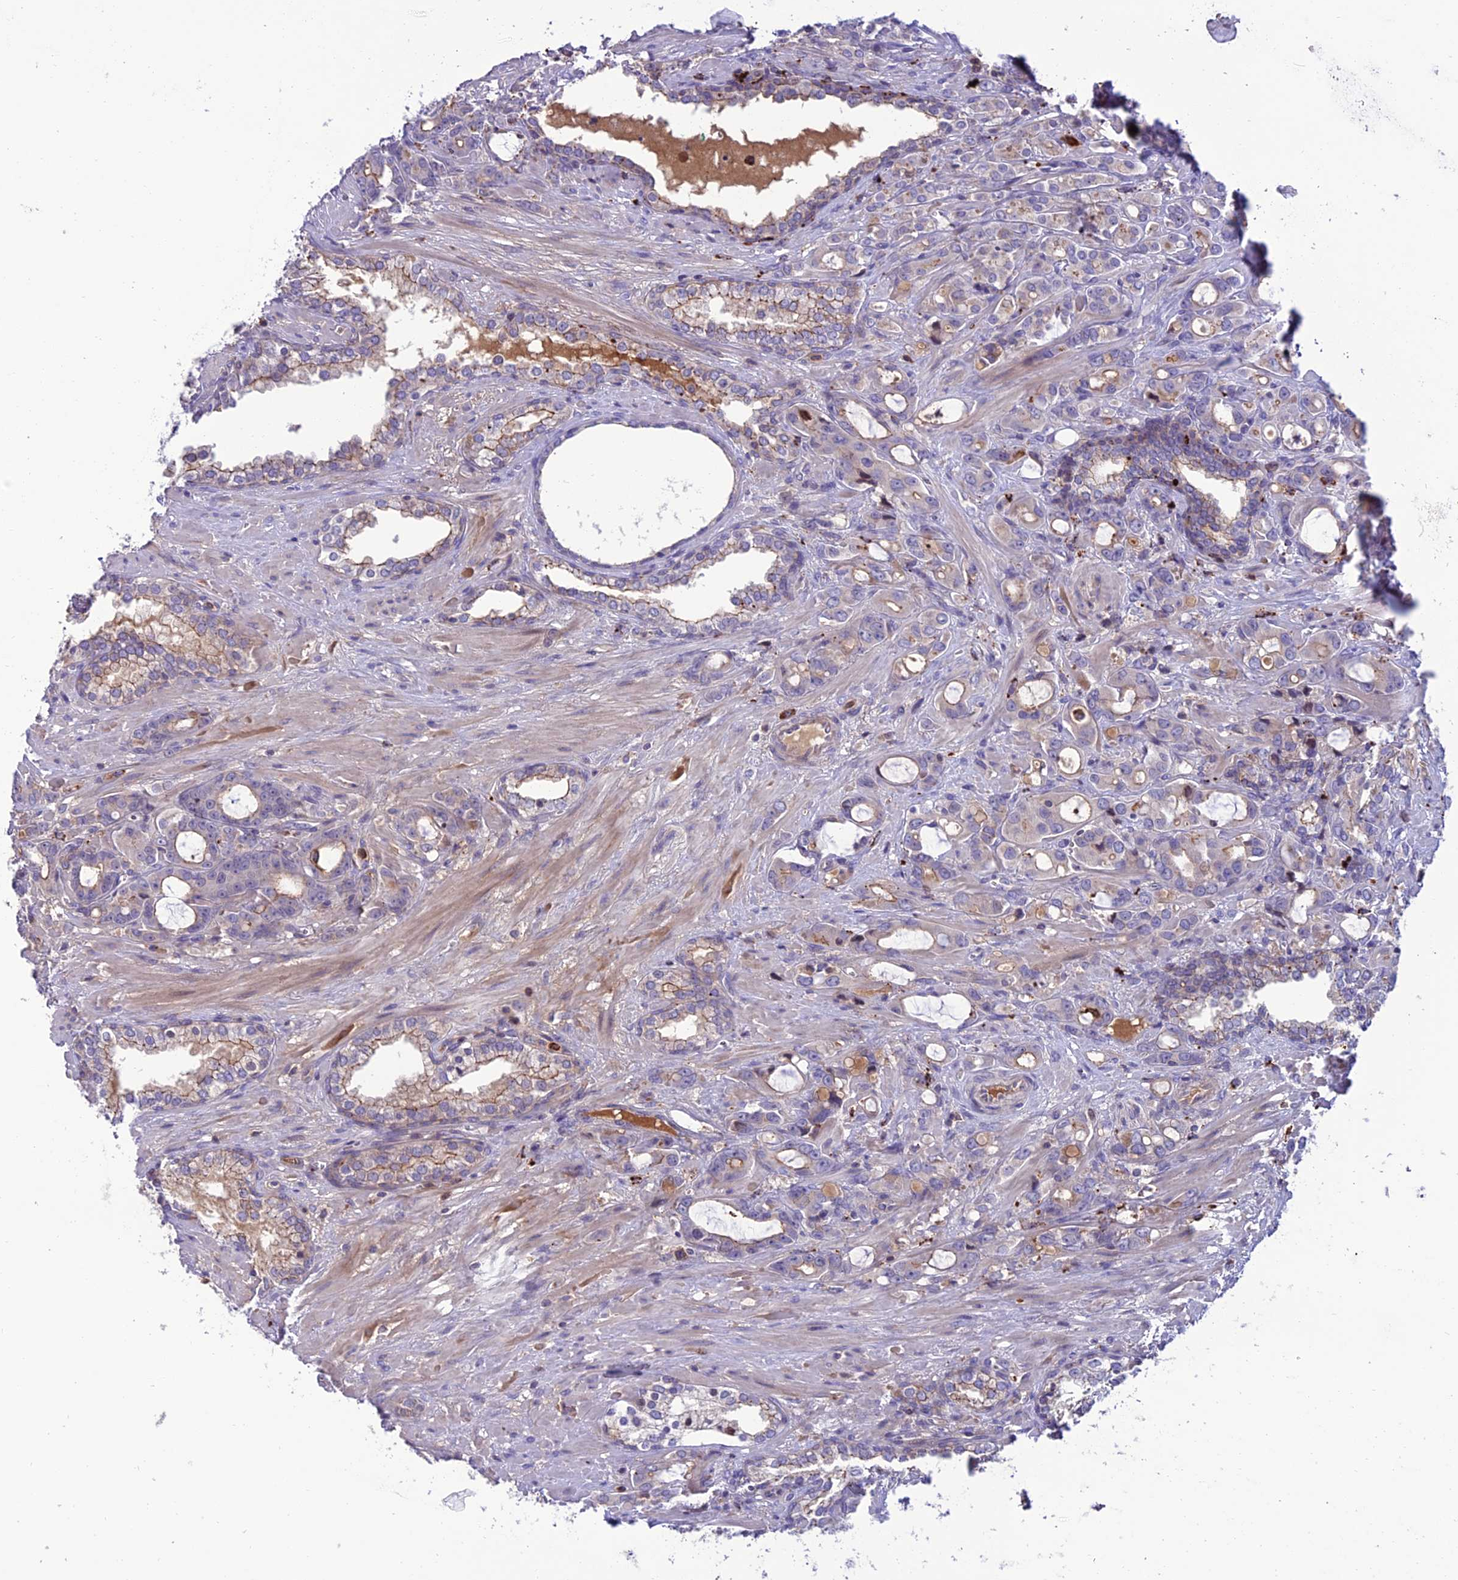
{"staining": {"intensity": "negative", "quantity": "none", "location": "none"}, "tissue": "prostate cancer", "cell_type": "Tumor cells", "image_type": "cancer", "snomed": [{"axis": "morphology", "description": "Adenocarcinoma, High grade"}, {"axis": "topography", "description": "Prostate"}], "caption": "Tumor cells show no significant protein staining in prostate cancer. The staining is performed using DAB brown chromogen with nuclei counter-stained in using hematoxylin.", "gene": "ARHGEF18", "patient": {"sex": "male", "age": 72}}